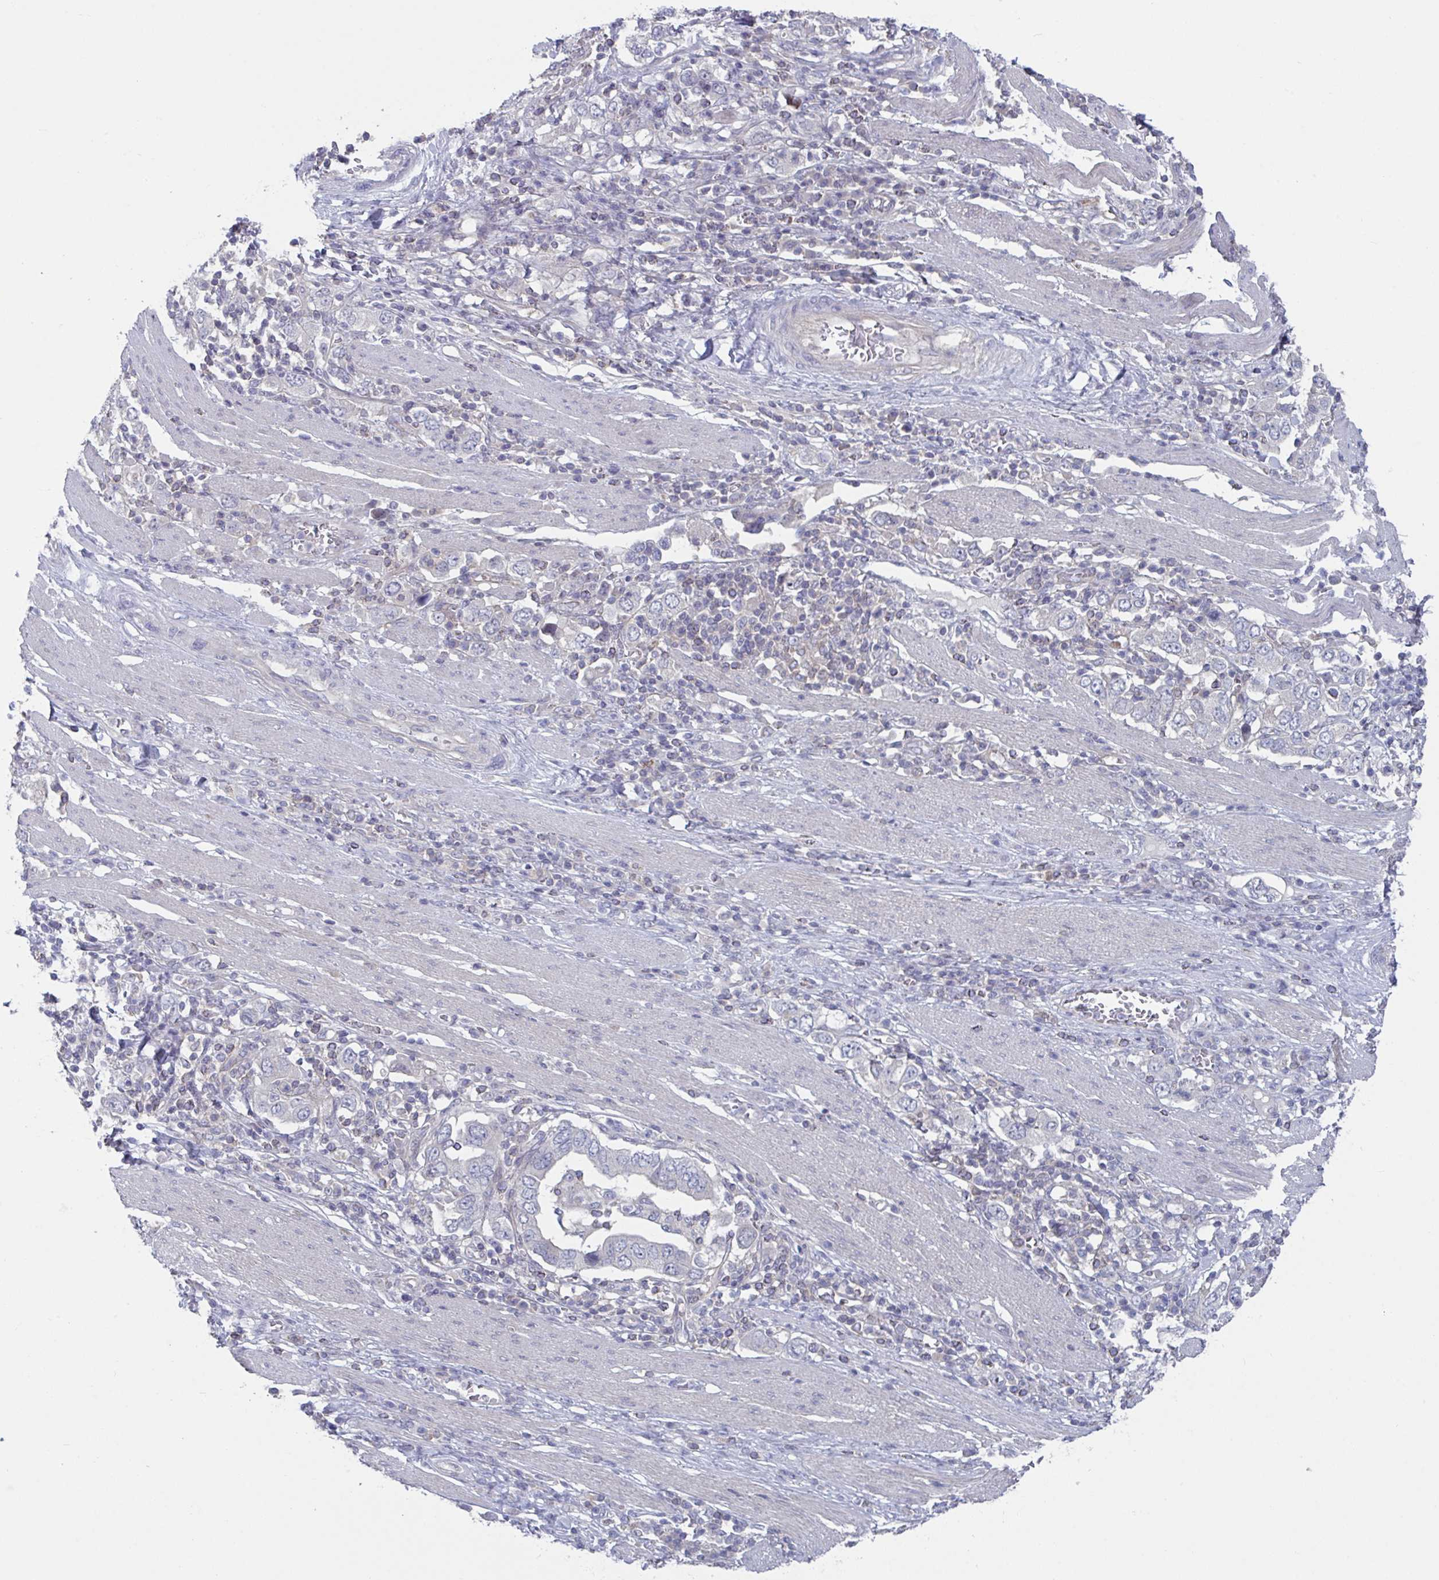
{"staining": {"intensity": "negative", "quantity": "none", "location": "none"}, "tissue": "stomach cancer", "cell_type": "Tumor cells", "image_type": "cancer", "snomed": [{"axis": "morphology", "description": "Adenocarcinoma, NOS"}, {"axis": "topography", "description": "Stomach, upper"}, {"axis": "topography", "description": "Stomach"}], "caption": "DAB immunohistochemical staining of human stomach cancer reveals no significant expression in tumor cells.", "gene": "STK26", "patient": {"sex": "male", "age": 62}}